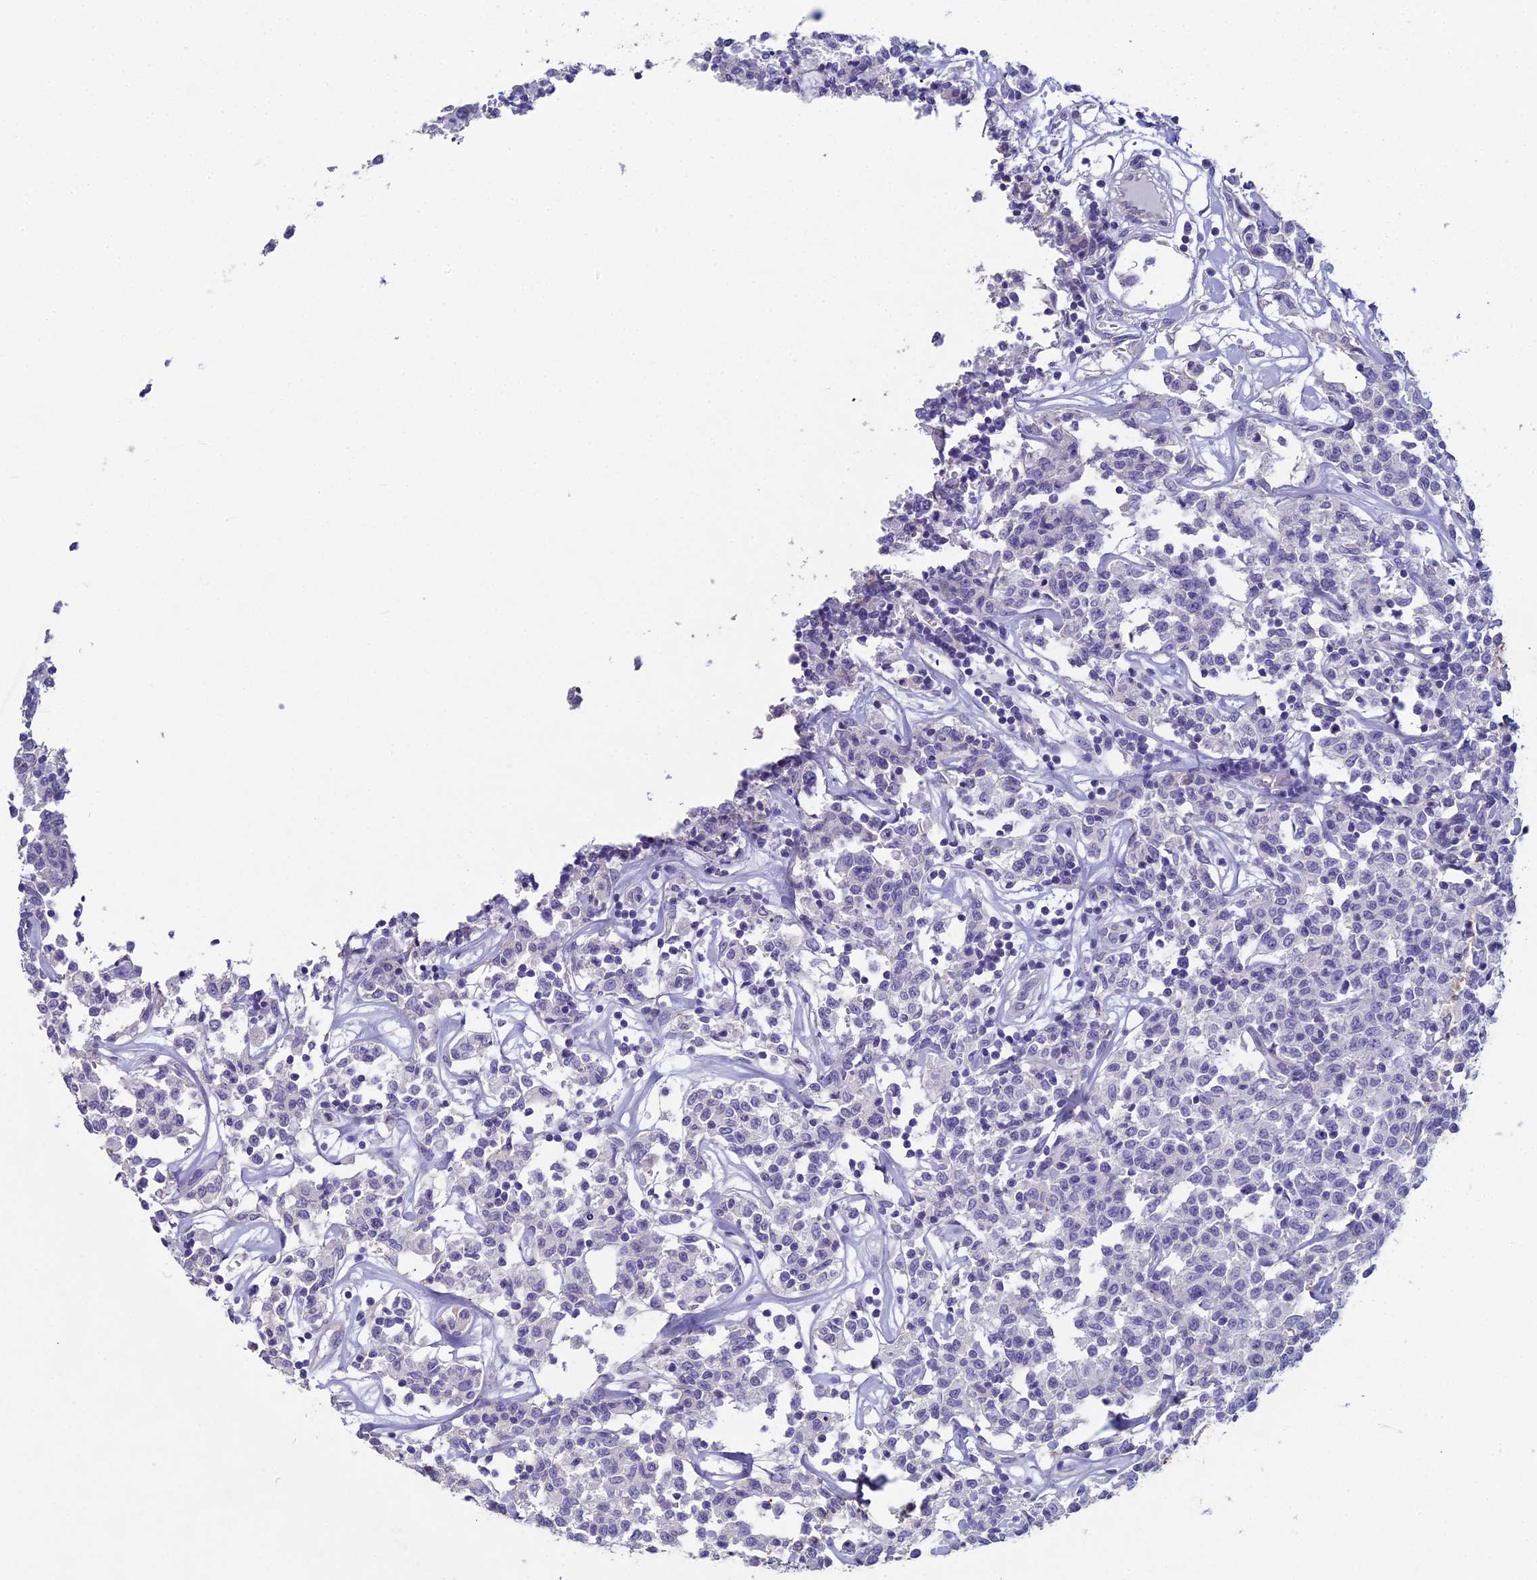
{"staining": {"intensity": "negative", "quantity": "none", "location": "none"}, "tissue": "lymphoma", "cell_type": "Tumor cells", "image_type": "cancer", "snomed": [{"axis": "morphology", "description": "Malignant lymphoma, non-Hodgkin's type, Low grade"}, {"axis": "topography", "description": "Small intestine"}], "caption": "Lymphoma was stained to show a protein in brown. There is no significant expression in tumor cells. Nuclei are stained in blue.", "gene": "NCAM1", "patient": {"sex": "female", "age": 59}}